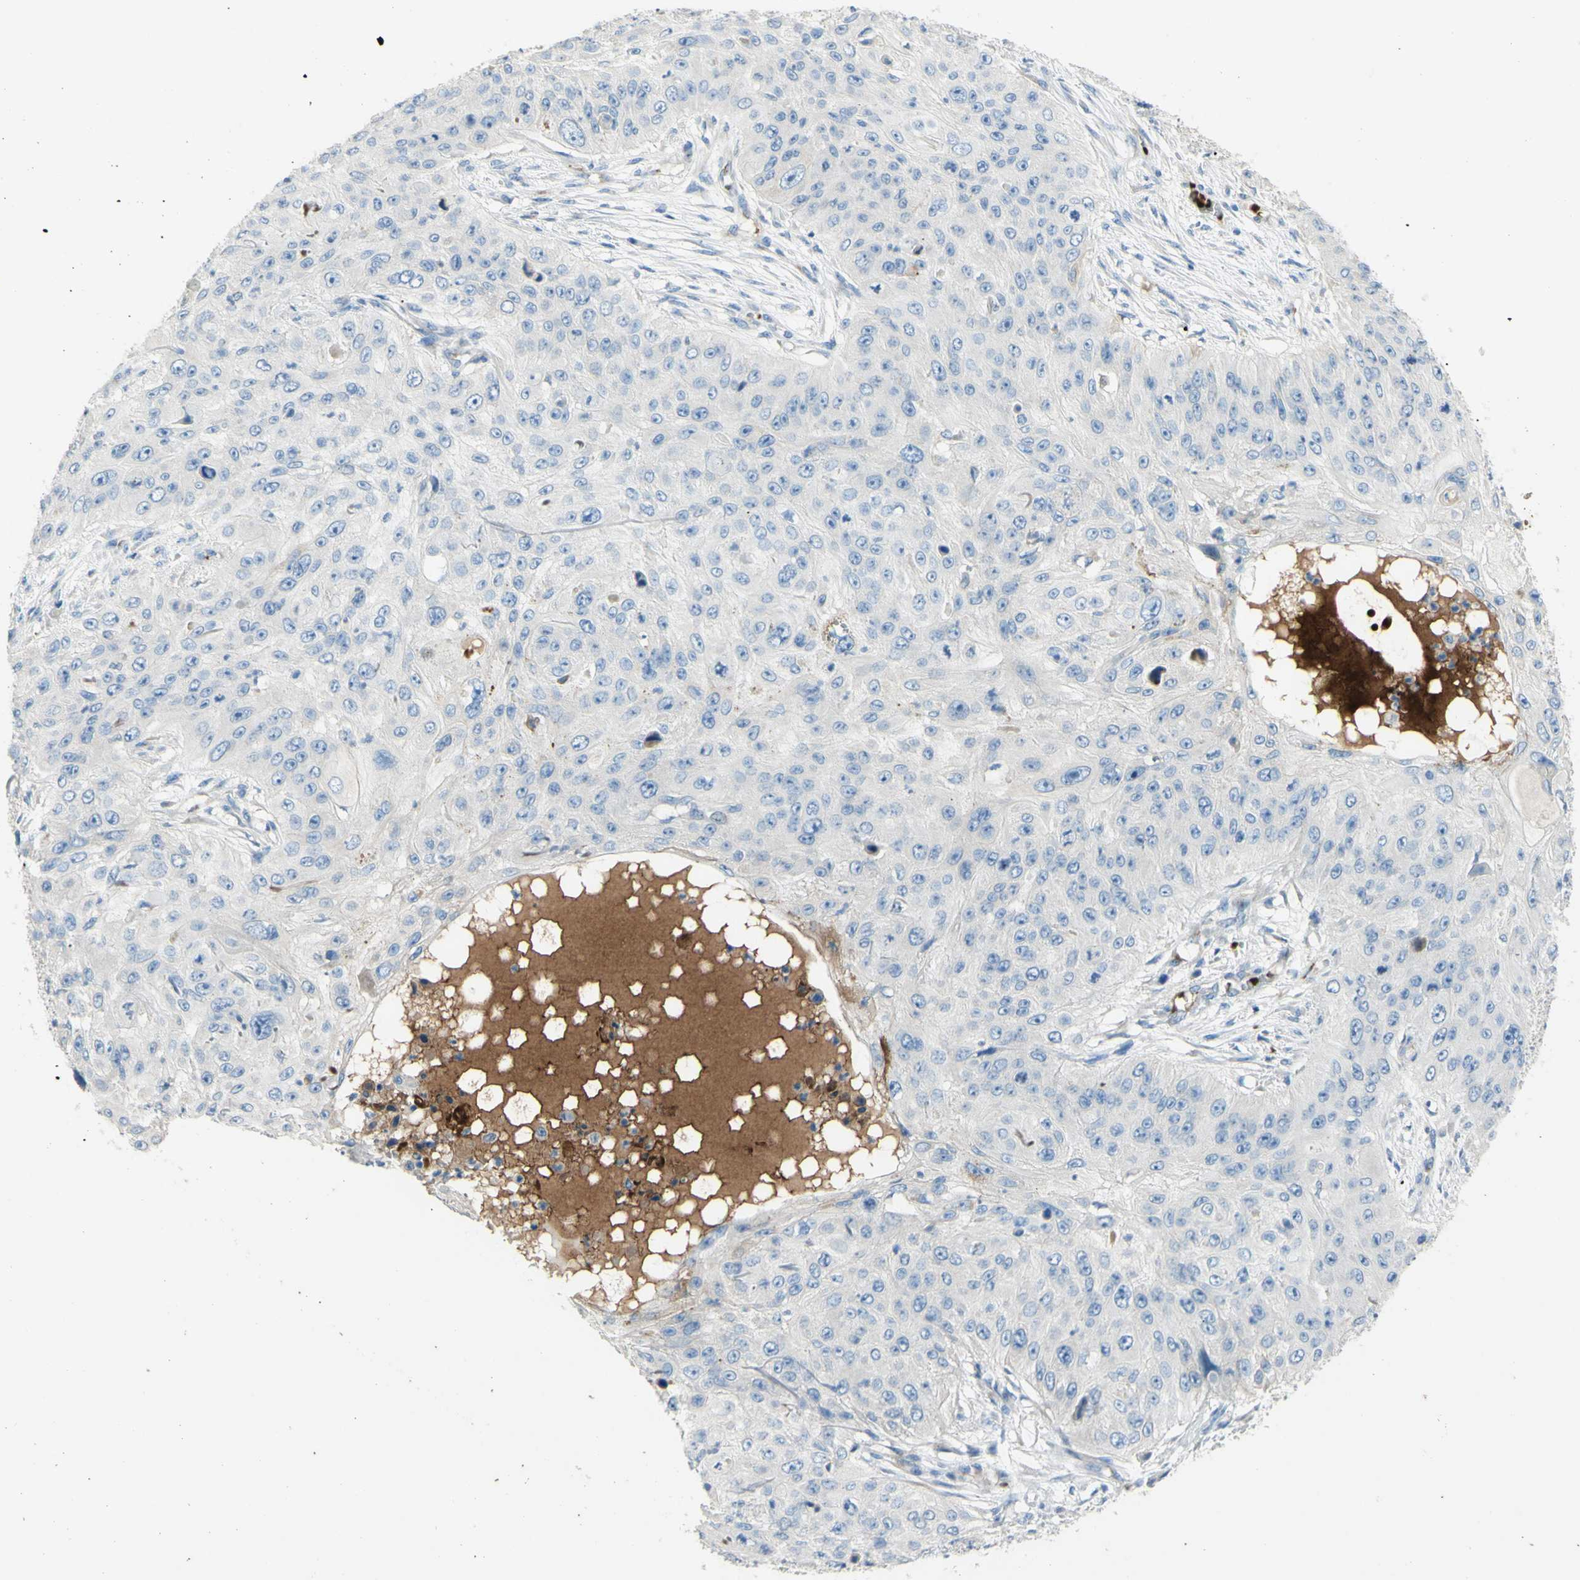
{"staining": {"intensity": "negative", "quantity": "none", "location": "none"}, "tissue": "skin cancer", "cell_type": "Tumor cells", "image_type": "cancer", "snomed": [{"axis": "morphology", "description": "Squamous cell carcinoma, NOS"}, {"axis": "topography", "description": "Skin"}], "caption": "A micrograph of human skin cancer is negative for staining in tumor cells.", "gene": "GAN", "patient": {"sex": "female", "age": 80}}